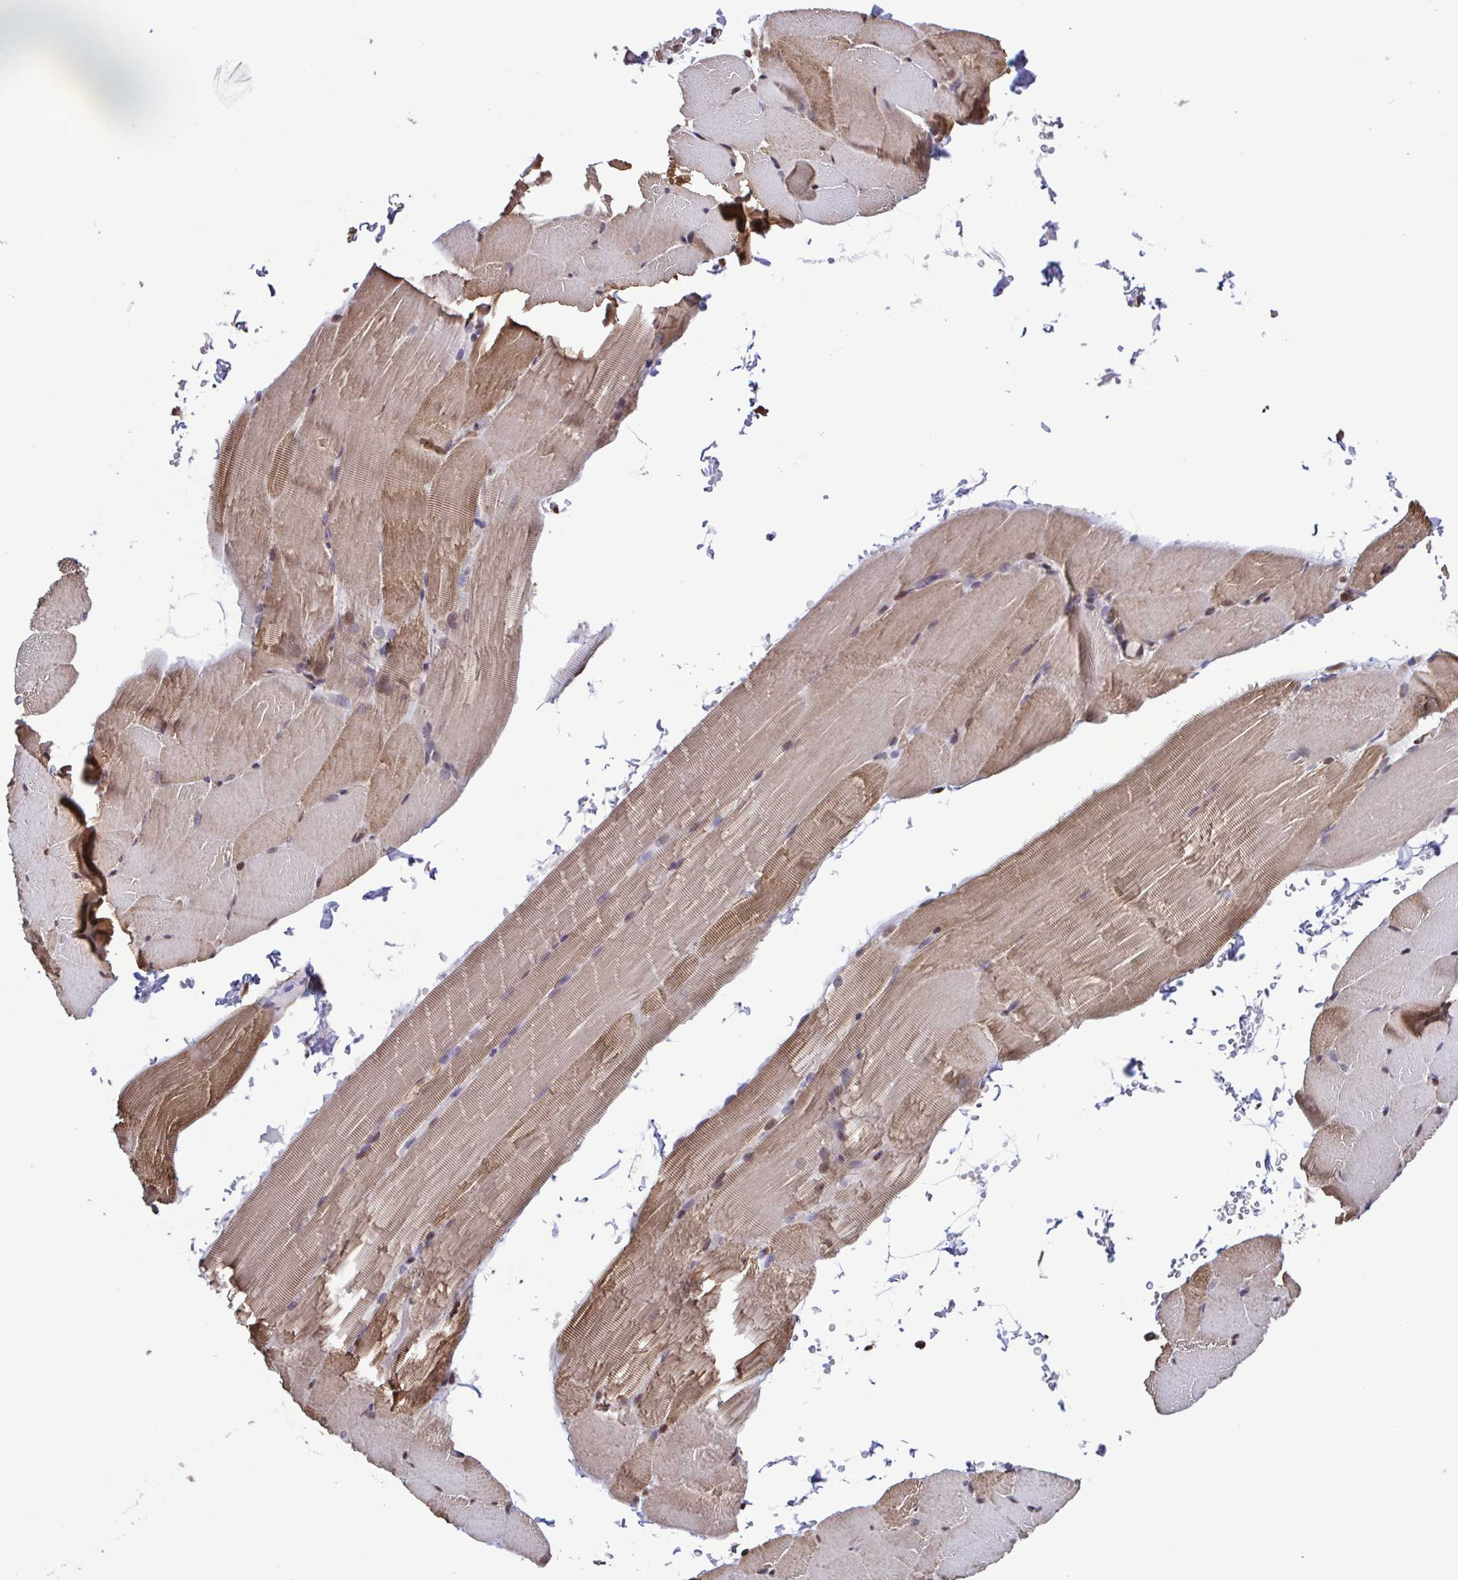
{"staining": {"intensity": "weak", "quantity": "25%-75%", "location": "cytoplasmic/membranous"}, "tissue": "skeletal muscle", "cell_type": "Myocytes", "image_type": "normal", "snomed": [{"axis": "morphology", "description": "Normal tissue, NOS"}, {"axis": "topography", "description": "Skeletal muscle"}], "caption": "Normal skeletal muscle reveals weak cytoplasmic/membranous staining in approximately 25%-75% of myocytes, visualized by immunohistochemistry. Nuclei are stained in blue.", "gene": "SEC63", "patient": {"sex": "female", "age": 37}}